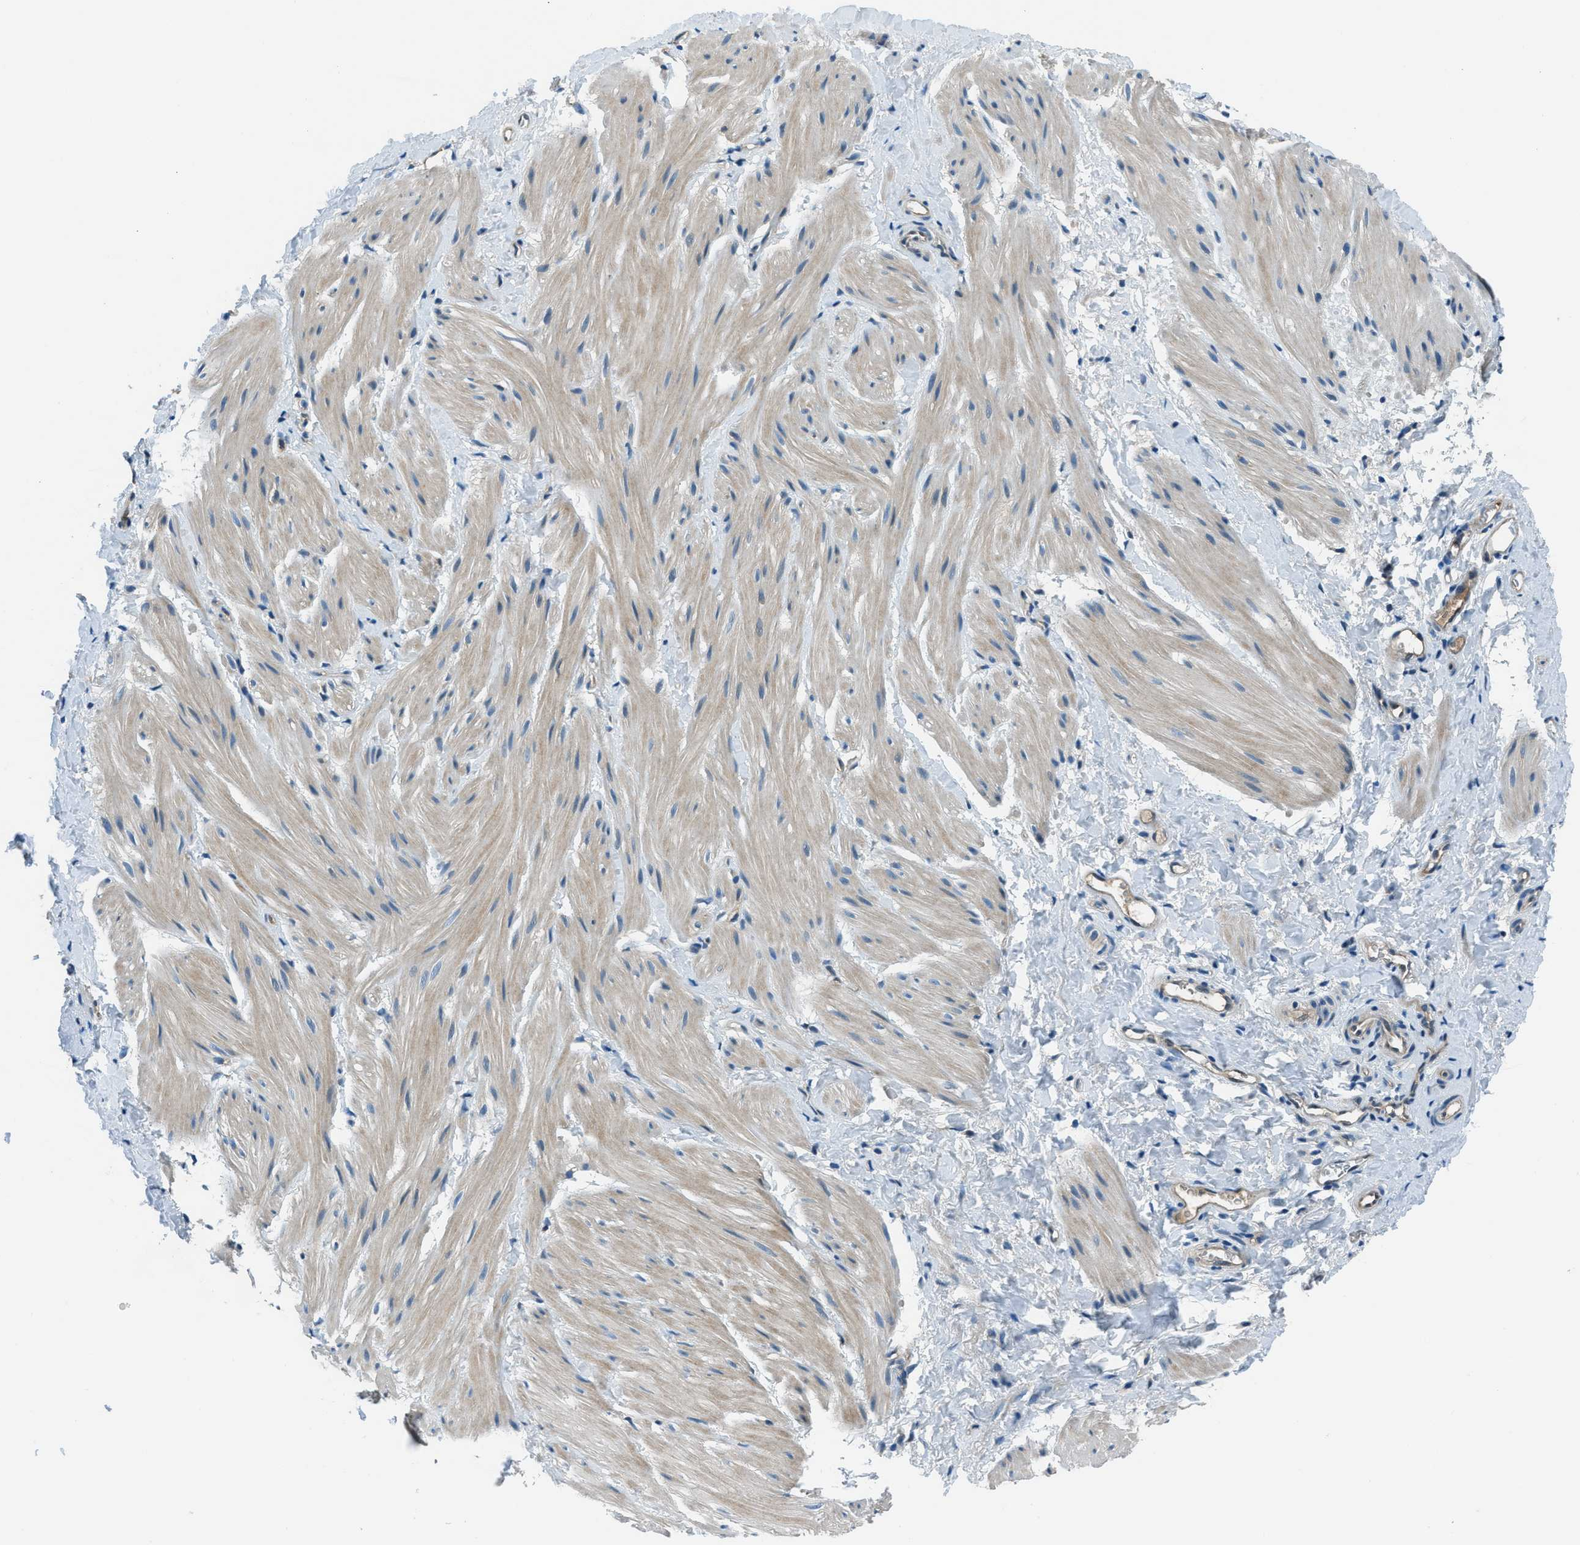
{"staining": {"intensity": "weak", "quantity": "25%-75%", "location": "cytoplasmic/membranous"}, "tissue": "smooth muscle", "cell_type": "Smooth muscle cells", "image_type": "normal", "snomed": [{"axis": "morphology", "description": "Normal tissue, NOS"}, {"axis": "topography", "description": "Smooth muscle"}], "caption": "Immunohistochemical staining of normal smooth muscle reveals weak cytoplasmic/membranous protein expression in about 25%-75% of smooth muscle cells. (brown staining indicates protein expression, while blue staining denotes nuclei).", "gene": "HEBP2", "patient": {"sex": "male", "age": 16}}